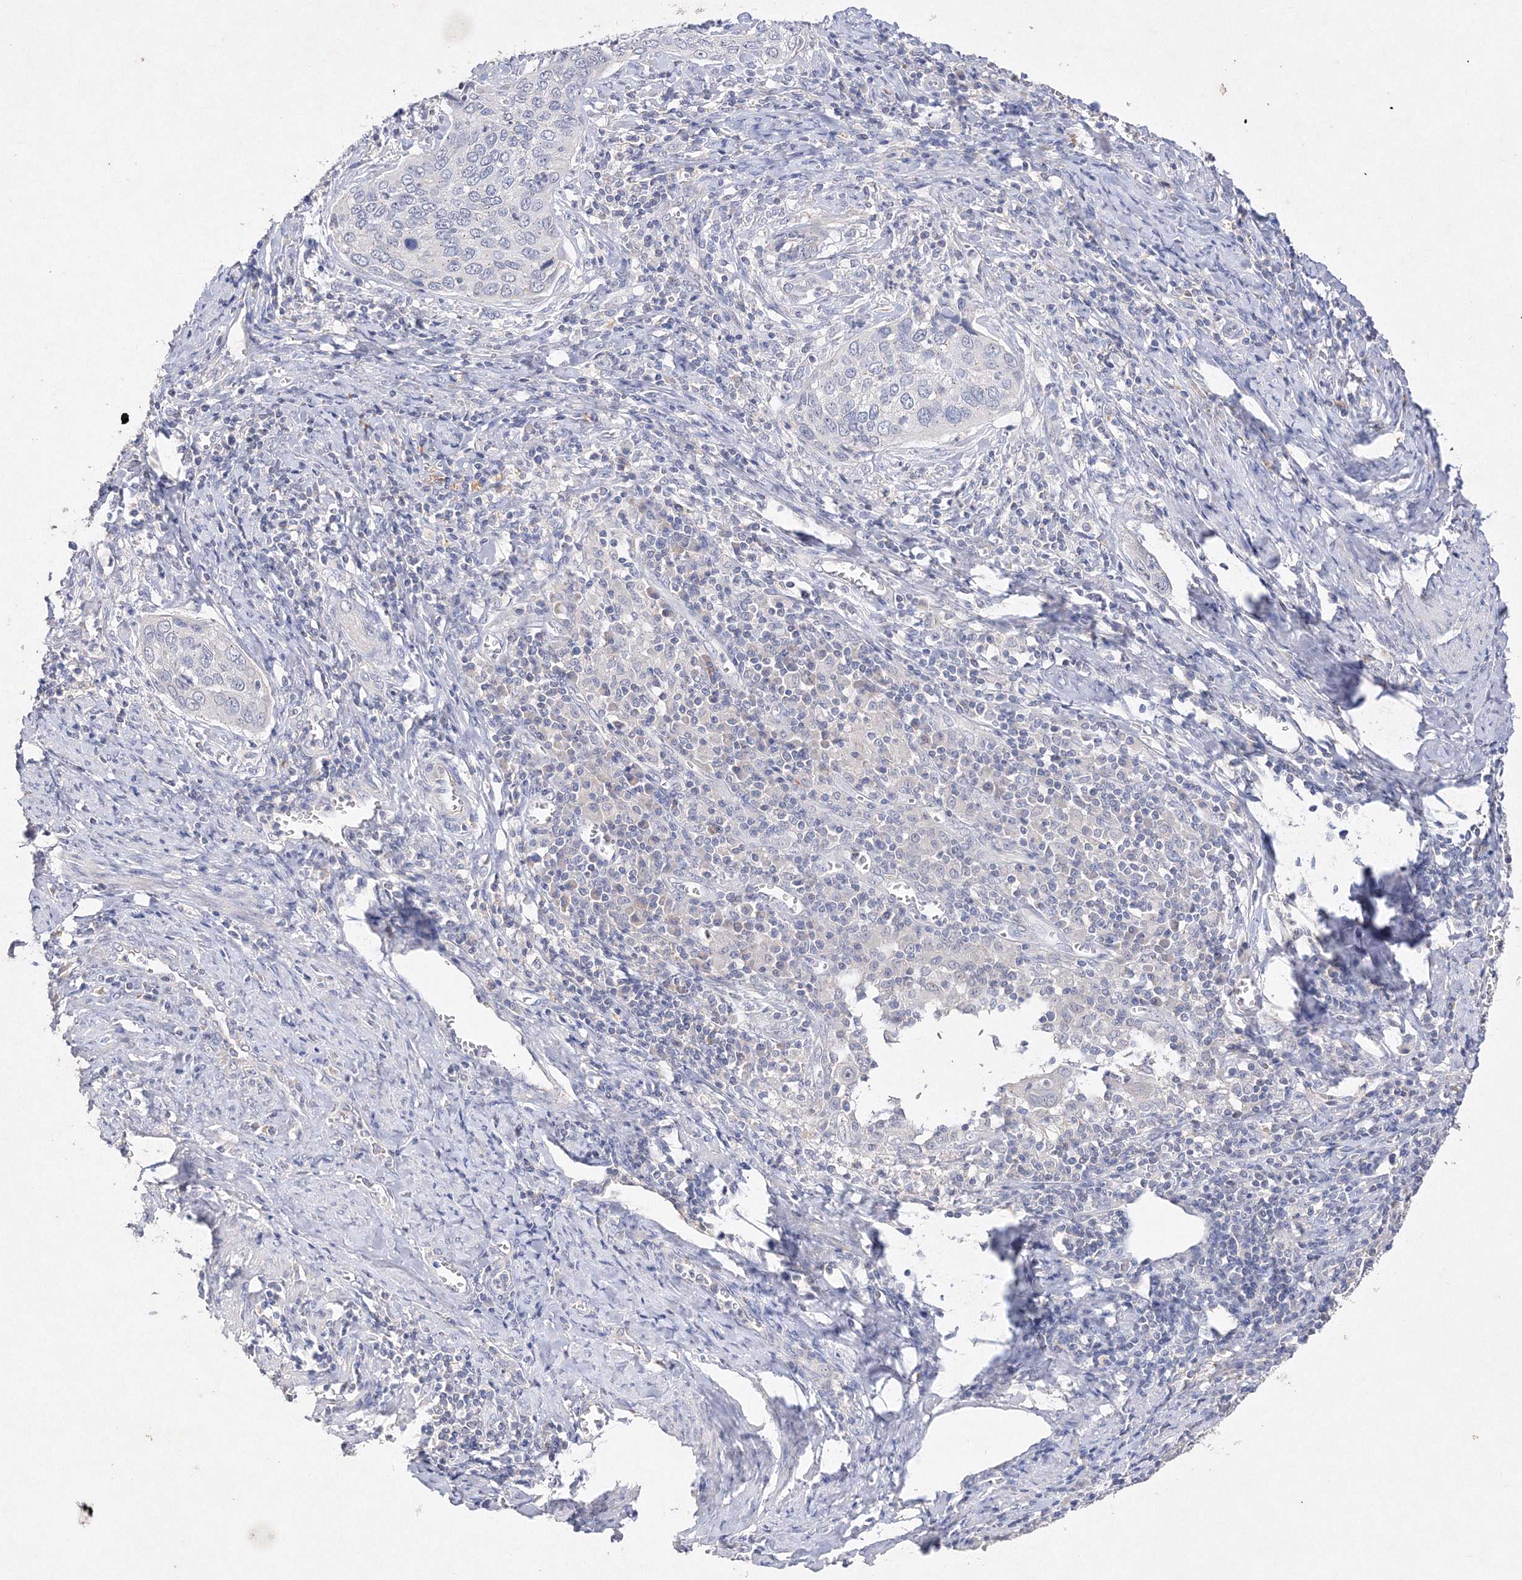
{"staining": {"intensity": "negative", "quantity": "none", "location": "none"}, "tissue": "cervical cancer", "cell_type": "Tumor cells", "image_type": "cancer", "snomed": [{"axis": "morphology", "description": "Squamous cell carcinoma, NOS"}, {"axis": "topography", "description": "Cervix"}], "caption": "An IHC micrograph of cervical squamous cell carcinoma is shown. There is no staining in tumor cells of cervical squamous cell carcinoma. (Brightfield microscopy of DAB IHC at high magnification).", "gene": "GLS", "patient": {"sex": "female", "age": 53}}